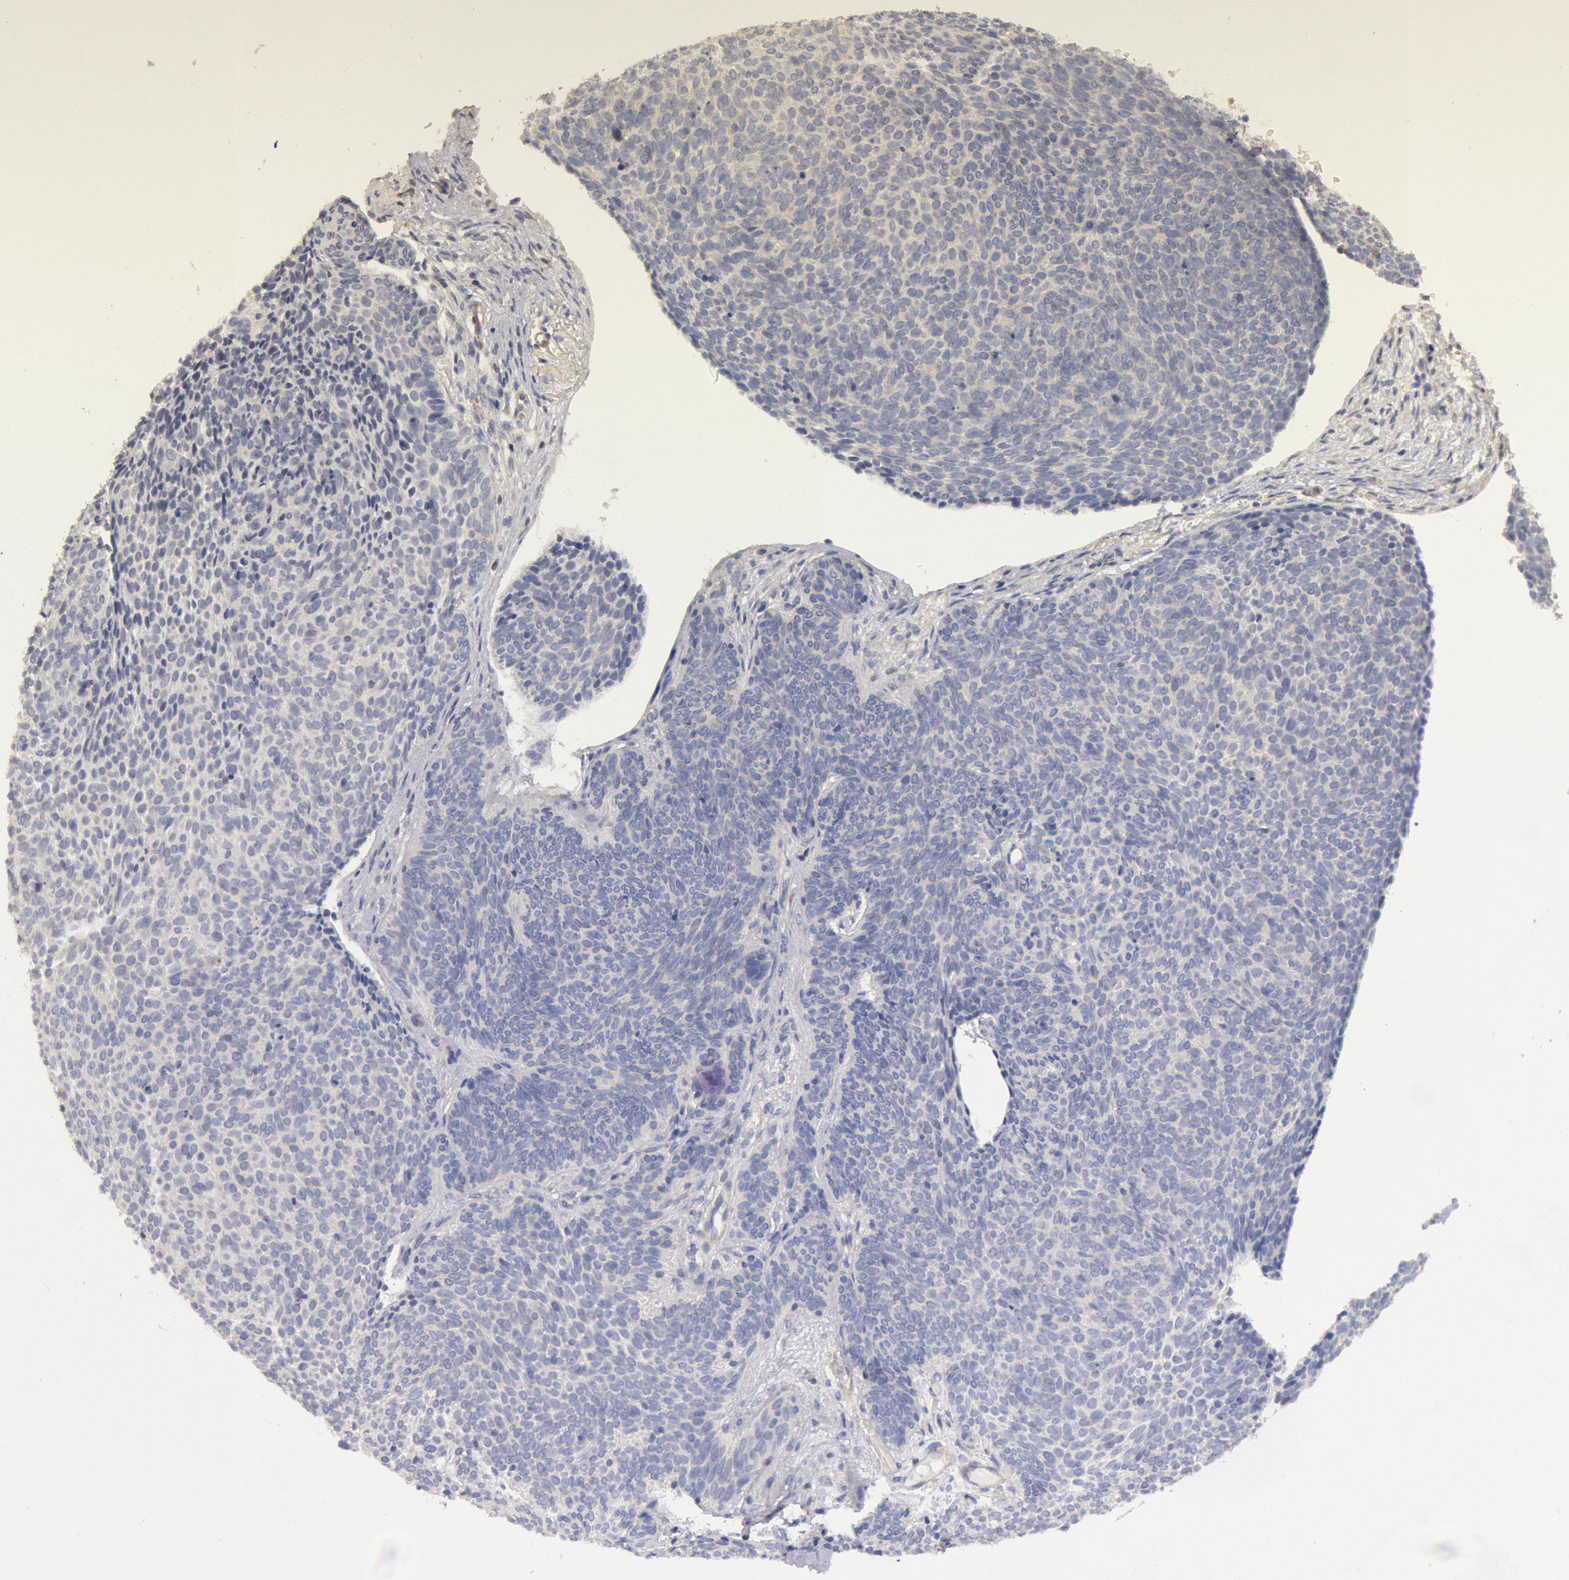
{"staining": {"intensity": "weak", "quantity": "25%-75%", "location": "cytoplasmic/membranous"}, "tissue": "skin cancer", "cell_type": "Tumor cells", "image_type": "cancer", "snomed": [{"axis": "morphology", "description": "Basal cell carcinoma"}, {"axis": "topography", "description": "Skin"}], "caption": "There is low levels of weak cytoplasmic/membranous expression in tumor cells of skin cancer (basal cell carcinoma), as demonstrated by immunohistochemical staining (brown color).", "gene": "TMED8", "patient": {"sex": "male", "age": 84}}